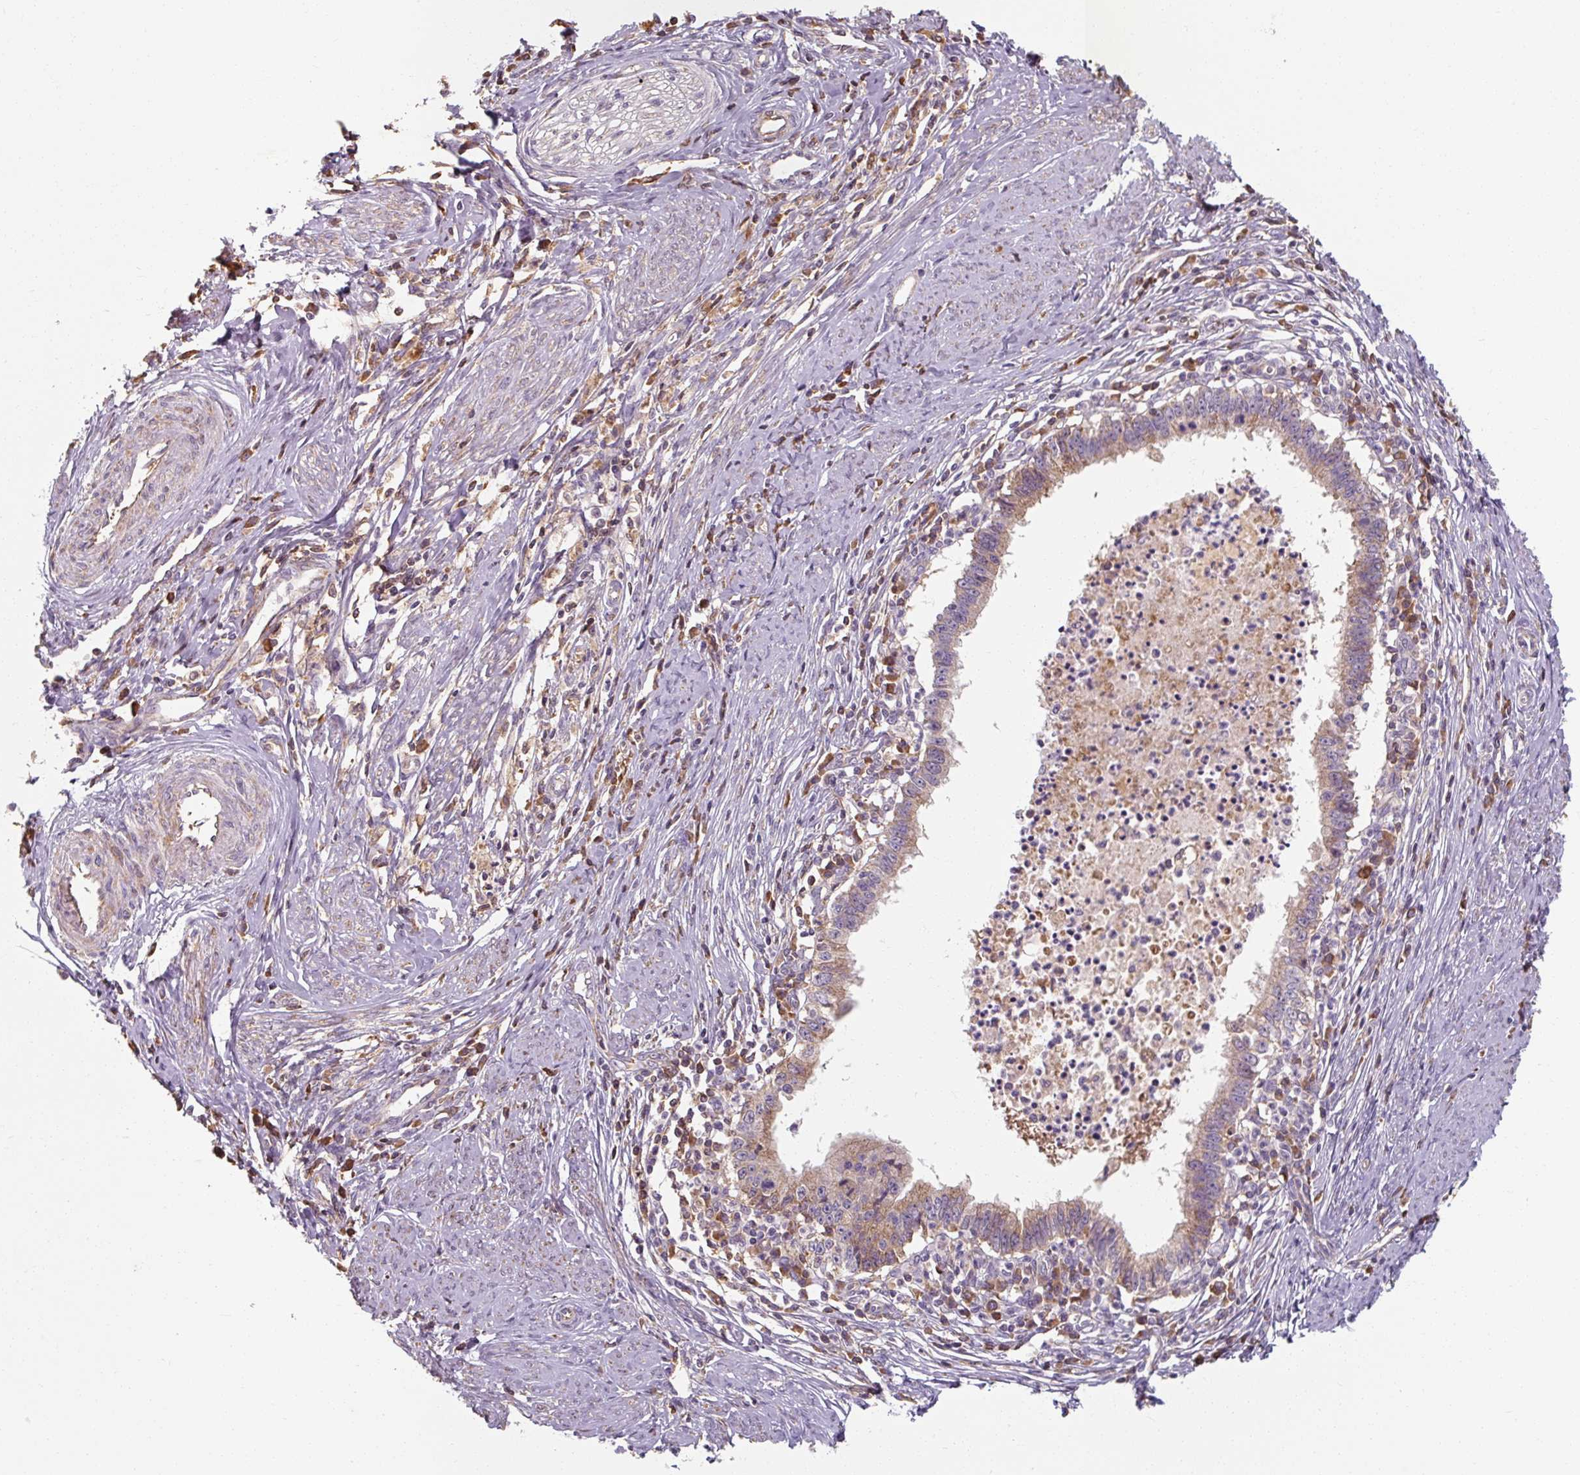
{"staining": {"intensity": "weak", "quantity": ">75%", "location": "cytoplasmic/membranous"}, "tissue": "cervical cancer", "cell_type": "Tumor cells", "image_type": "cancer", "snomed": [{"axis": "morphology", "description": "Adenocarcinoma, NOS"}, {"axis": "topography", "description": "Cervix"}], "caption": "A brown stain highlights weak cytoplasmic/membranous expression of a protein in adenocarcinoma (cervical) tumor cells.", "gene": "TSEN54", "patient": {"sex": "female", "age": 36}}